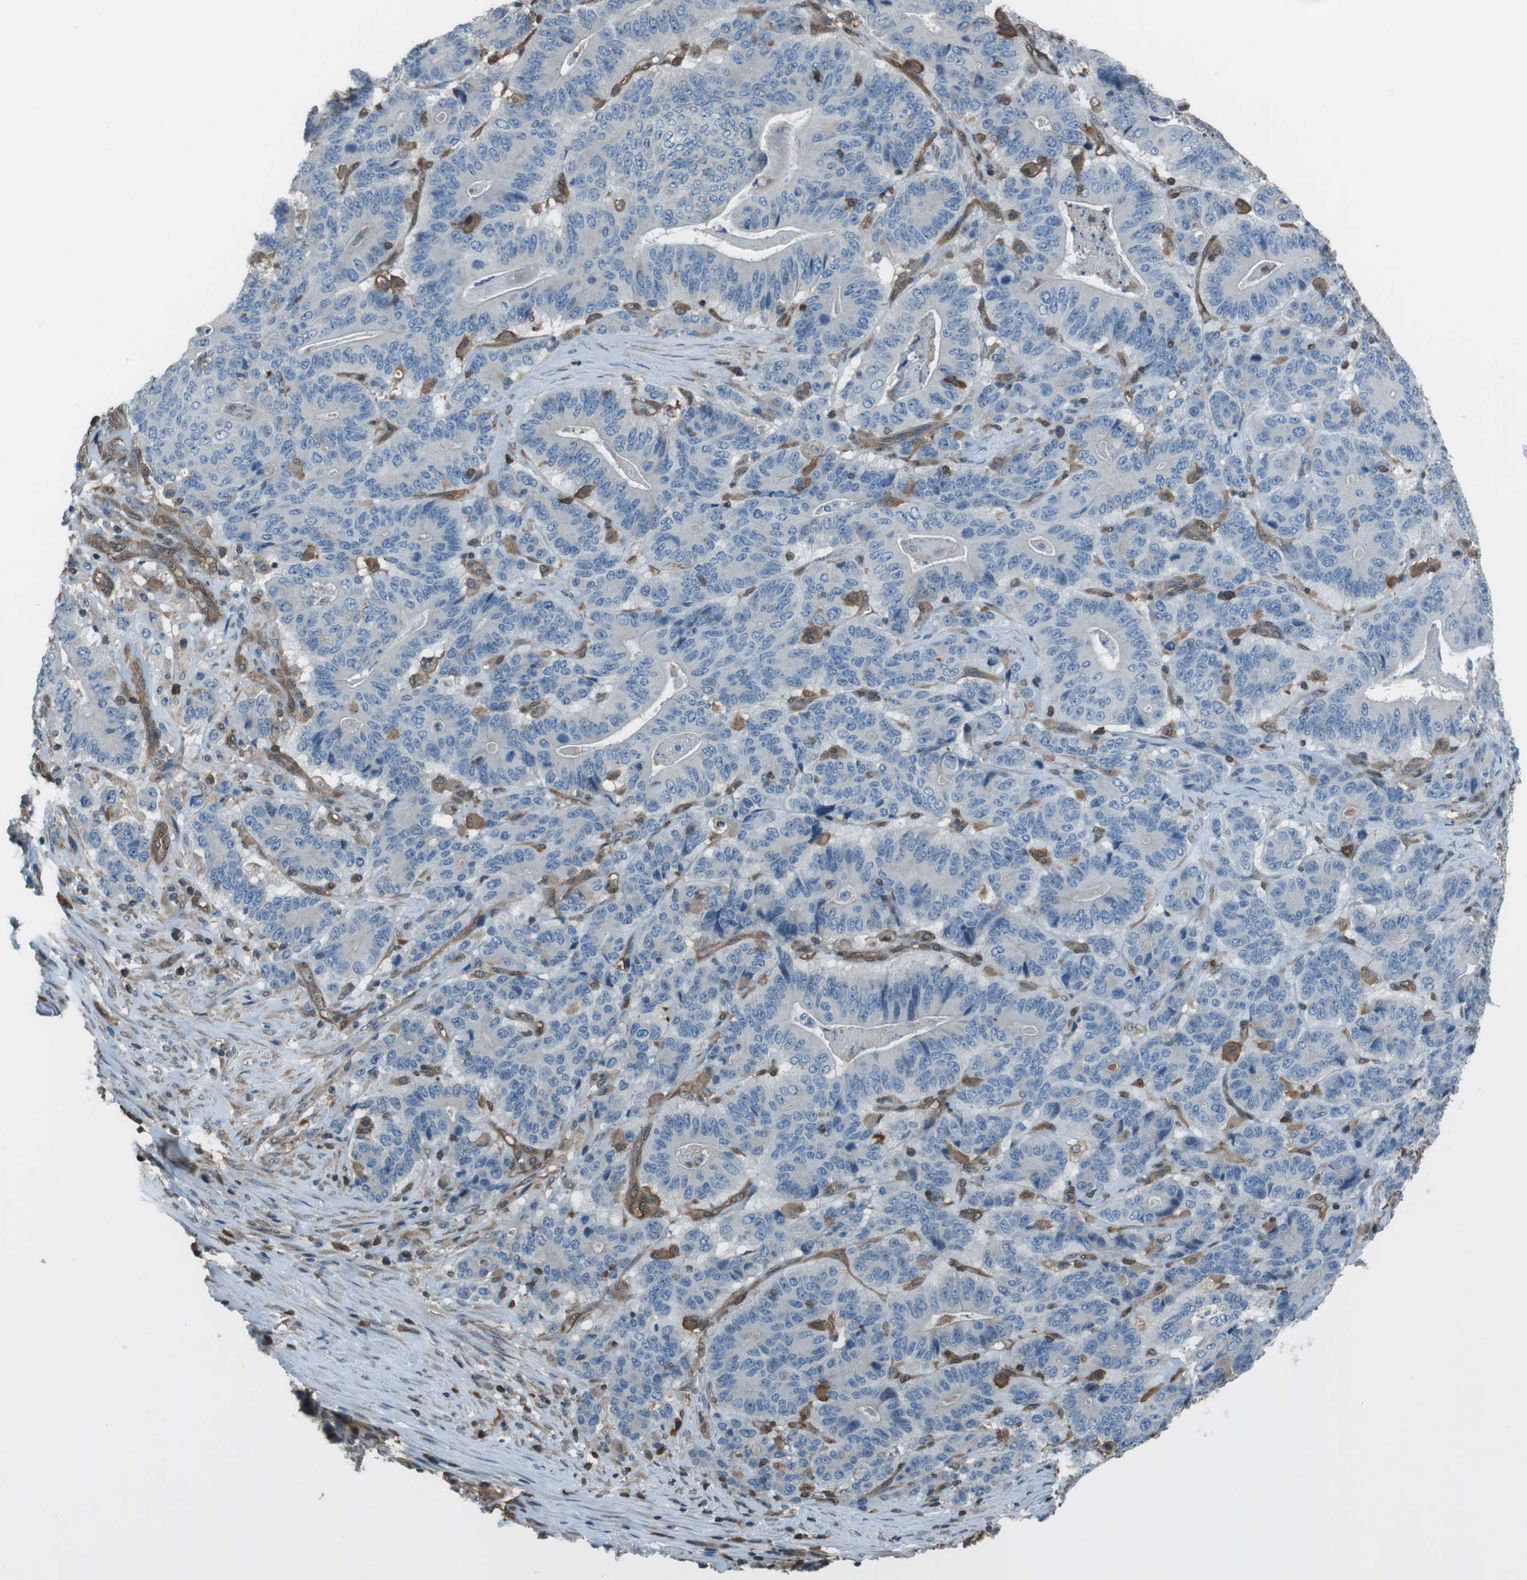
{"staining": {"intensity": "weak", "quantity": "<25%", "location": "cytoplasmic/membranous"}, "tissue": "stomach cancer", "cell_type": "Tumor cells", "image_type": "cancer", "snomed": [{"axis": "morphology", "description": "Adenocarcinoma, NOS"}, {"axis": "topography", "description": "Stomach"}], "caption": "This is an IHC photomicrograph of stomach cancer. There is no positivity in tumor cells.", "gene": "TWSG1", "patient": {"sex": "female", "age": 73}}